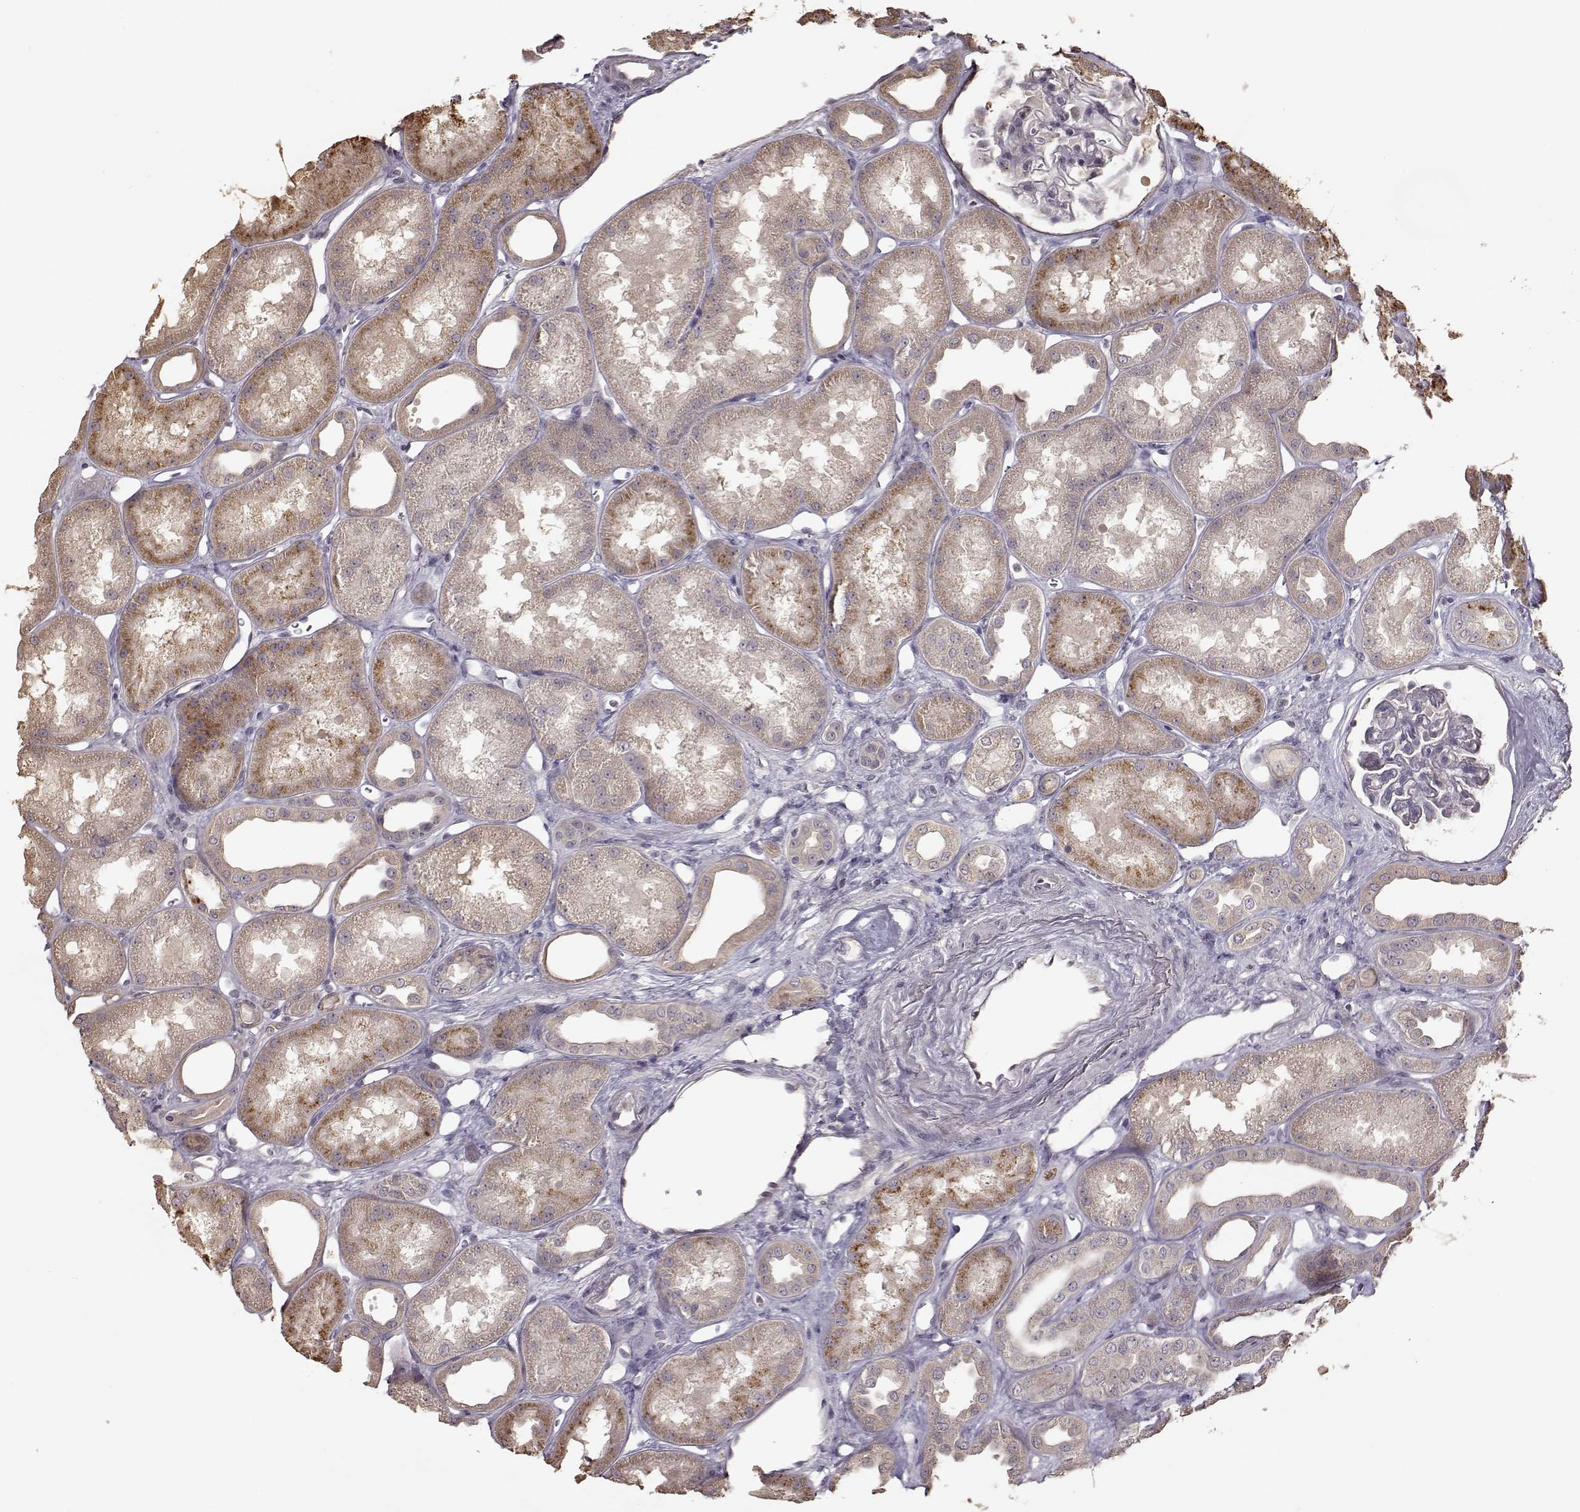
{"staining": {"intensity": "negative", "quantity": "none", "location": "none"}, "tissue": "kidney", "cell_type": "Cells in glomeruli", "image_type": "normal", "snomed": [{"axis": "morphology", "description": "Normal tissue, NOS"}, {"axis": "topography", "description": "Kidney"}], "caption": "Immunohistochemistry of normal human kidney displays no staining in cells in glomeruli.", "gene": "CRB1", "patient": {"sex": "male", "age": 61}}